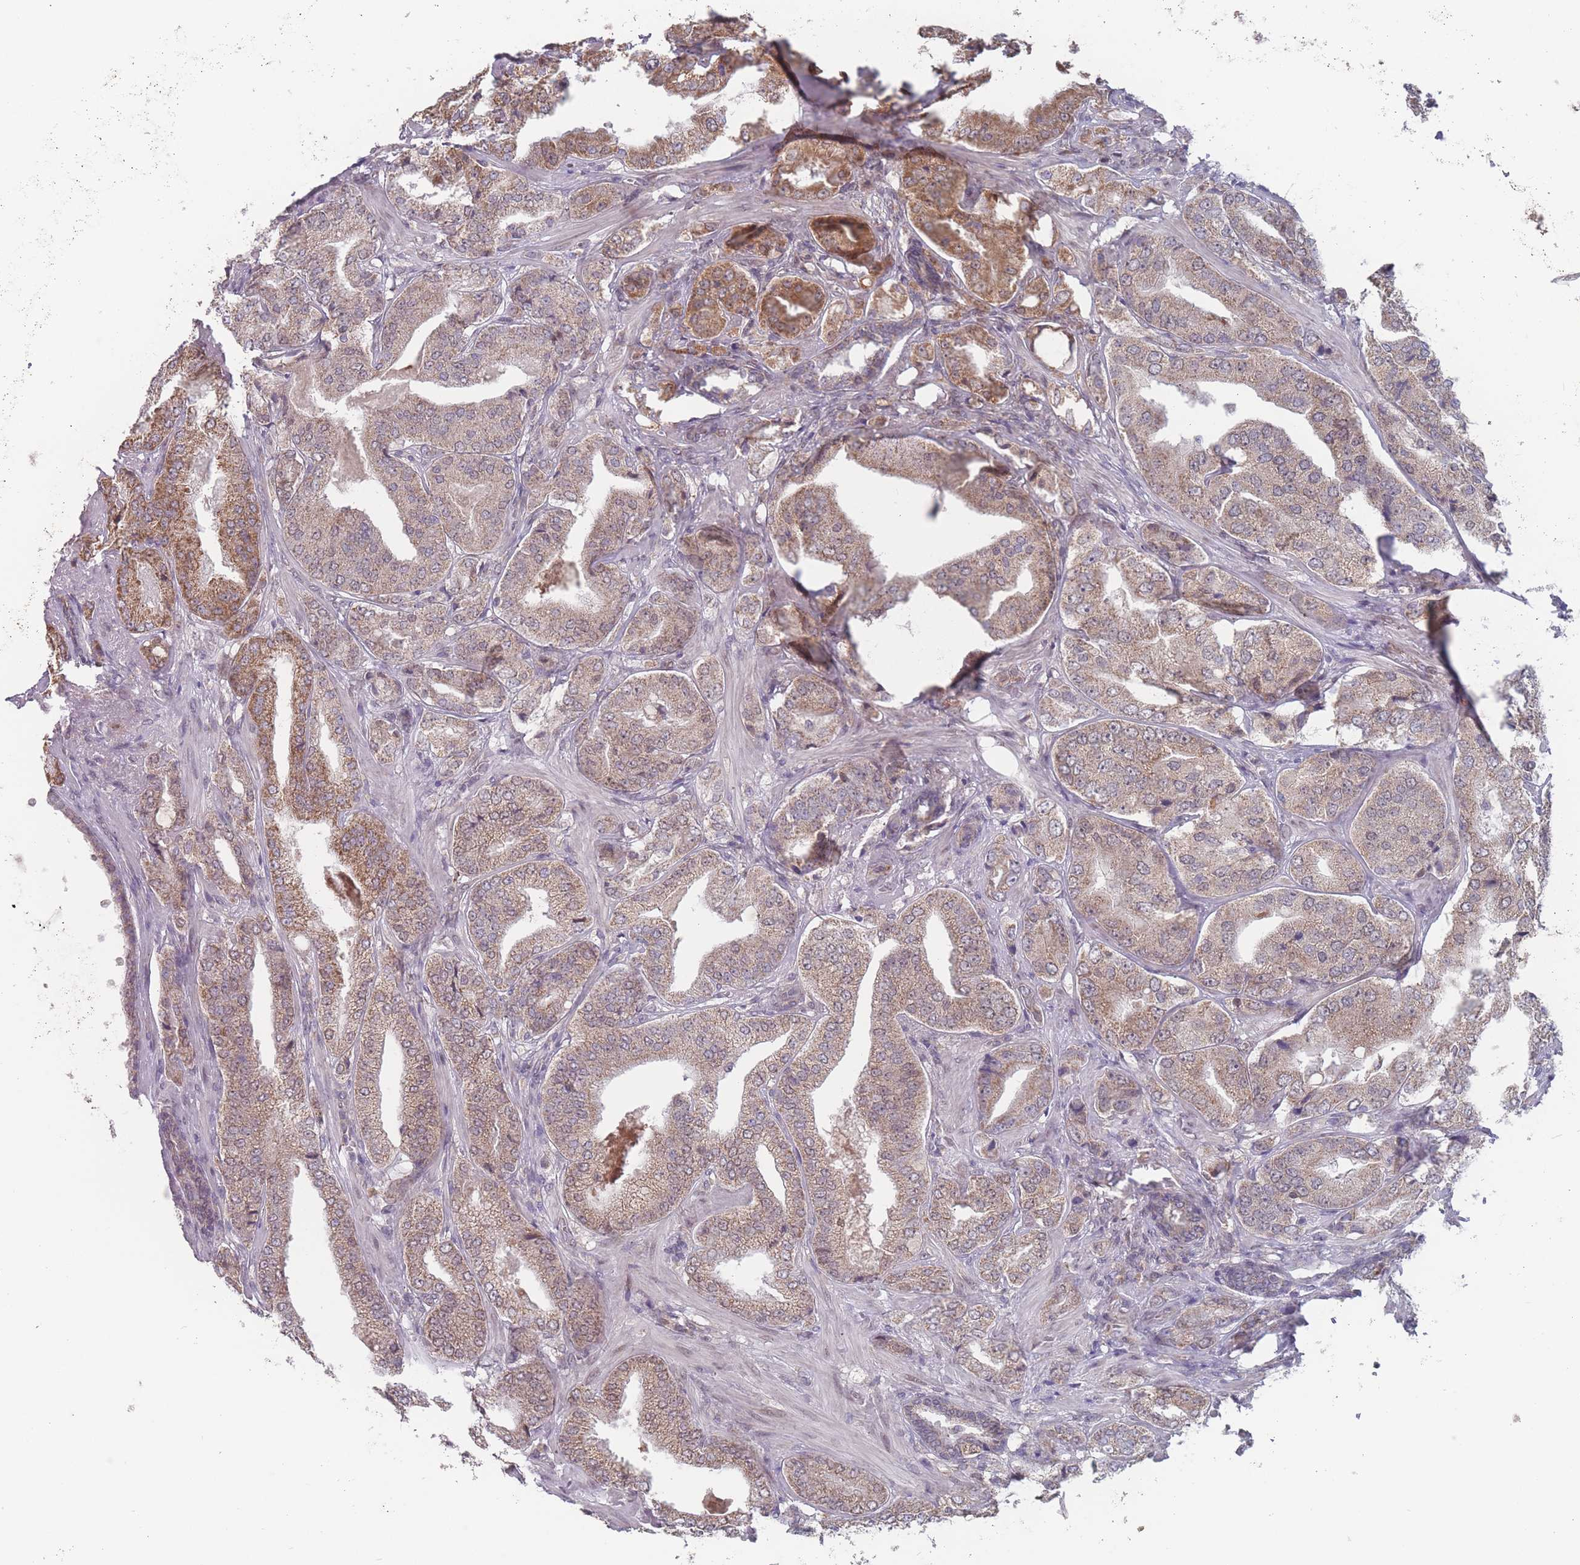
{"staining": {"intensity": "moderate", "quantity": ">75%", "location": "cytoplasmic/membranous"}, "tissue": "prostate cancer", "cell_type": "Tumor cells", "image_type": "cancer", "snomed": [{"axis": "morphology", "description": "Adenocarcinoma, High grade"}, {"axis": "topography", "description": "Prostate"}], "caption": "Human prostate high-grade adenocarcinoma stained with a brown dye exhibits moderate cytoplasmic/membranous positive staining in approximately >75% of tumor cells.", "gene": "PEX7", "patient": {"sex": "male", "age": 63}}